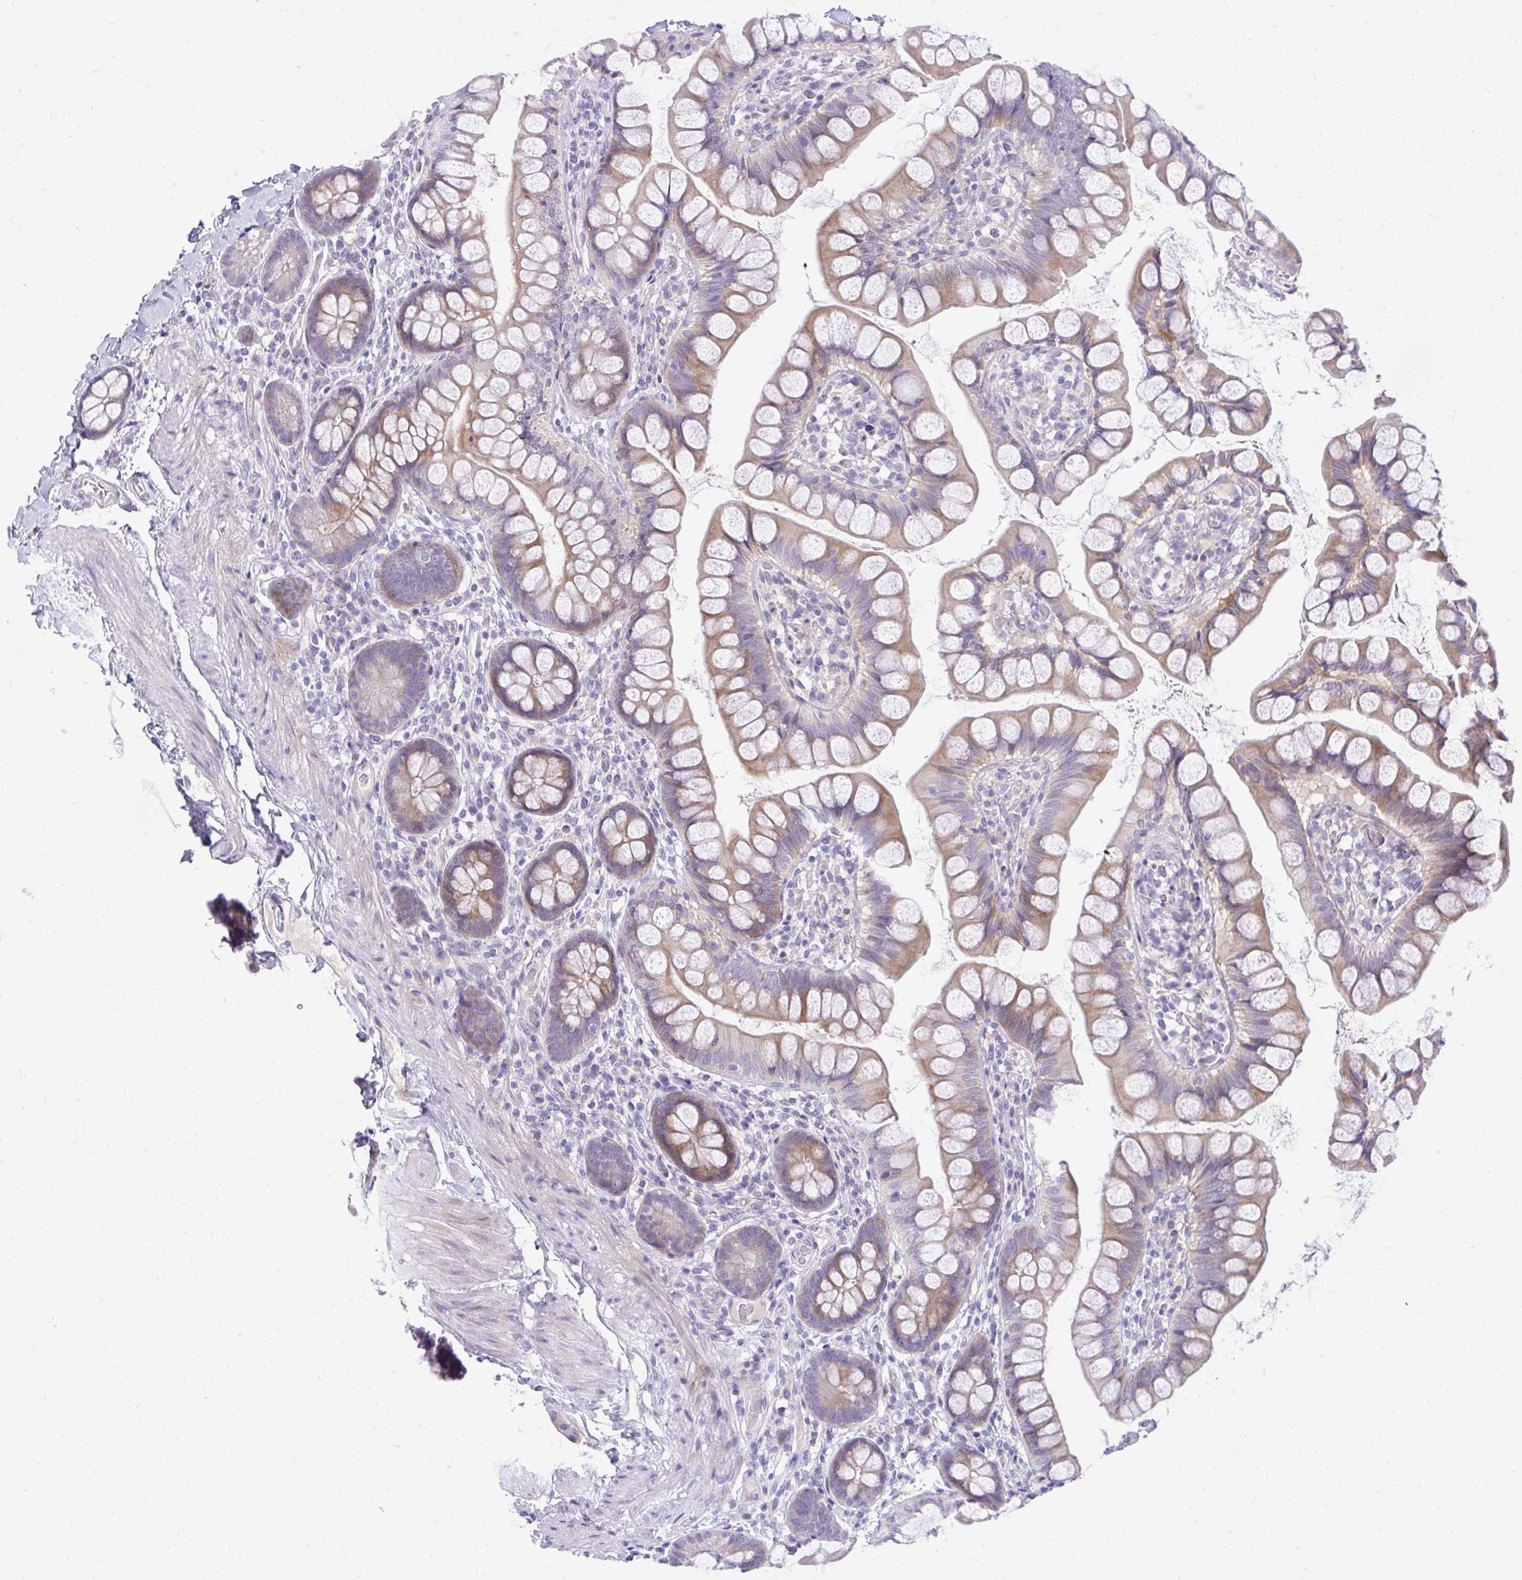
{"staining": {"intensity": "strong", "quantity": "25%-75%", "location": "cytoplasmic/membranous"}, "tissue": "small intestine", "cell_type": "Glandular cells", "image_type": "normal", "snomed": [{"axis": "morphology", "description": "Normal tissue, NOS"}, {"axis": "topography", "description": "Small intestine"}], "caption": "Protein staining reveals strong cytoplasmic/membranous staining in approximately 25%-75% of glandular cells in benign small intestine.", "gene": "MED9", "patient": {"sex": "male", "age": 70}}